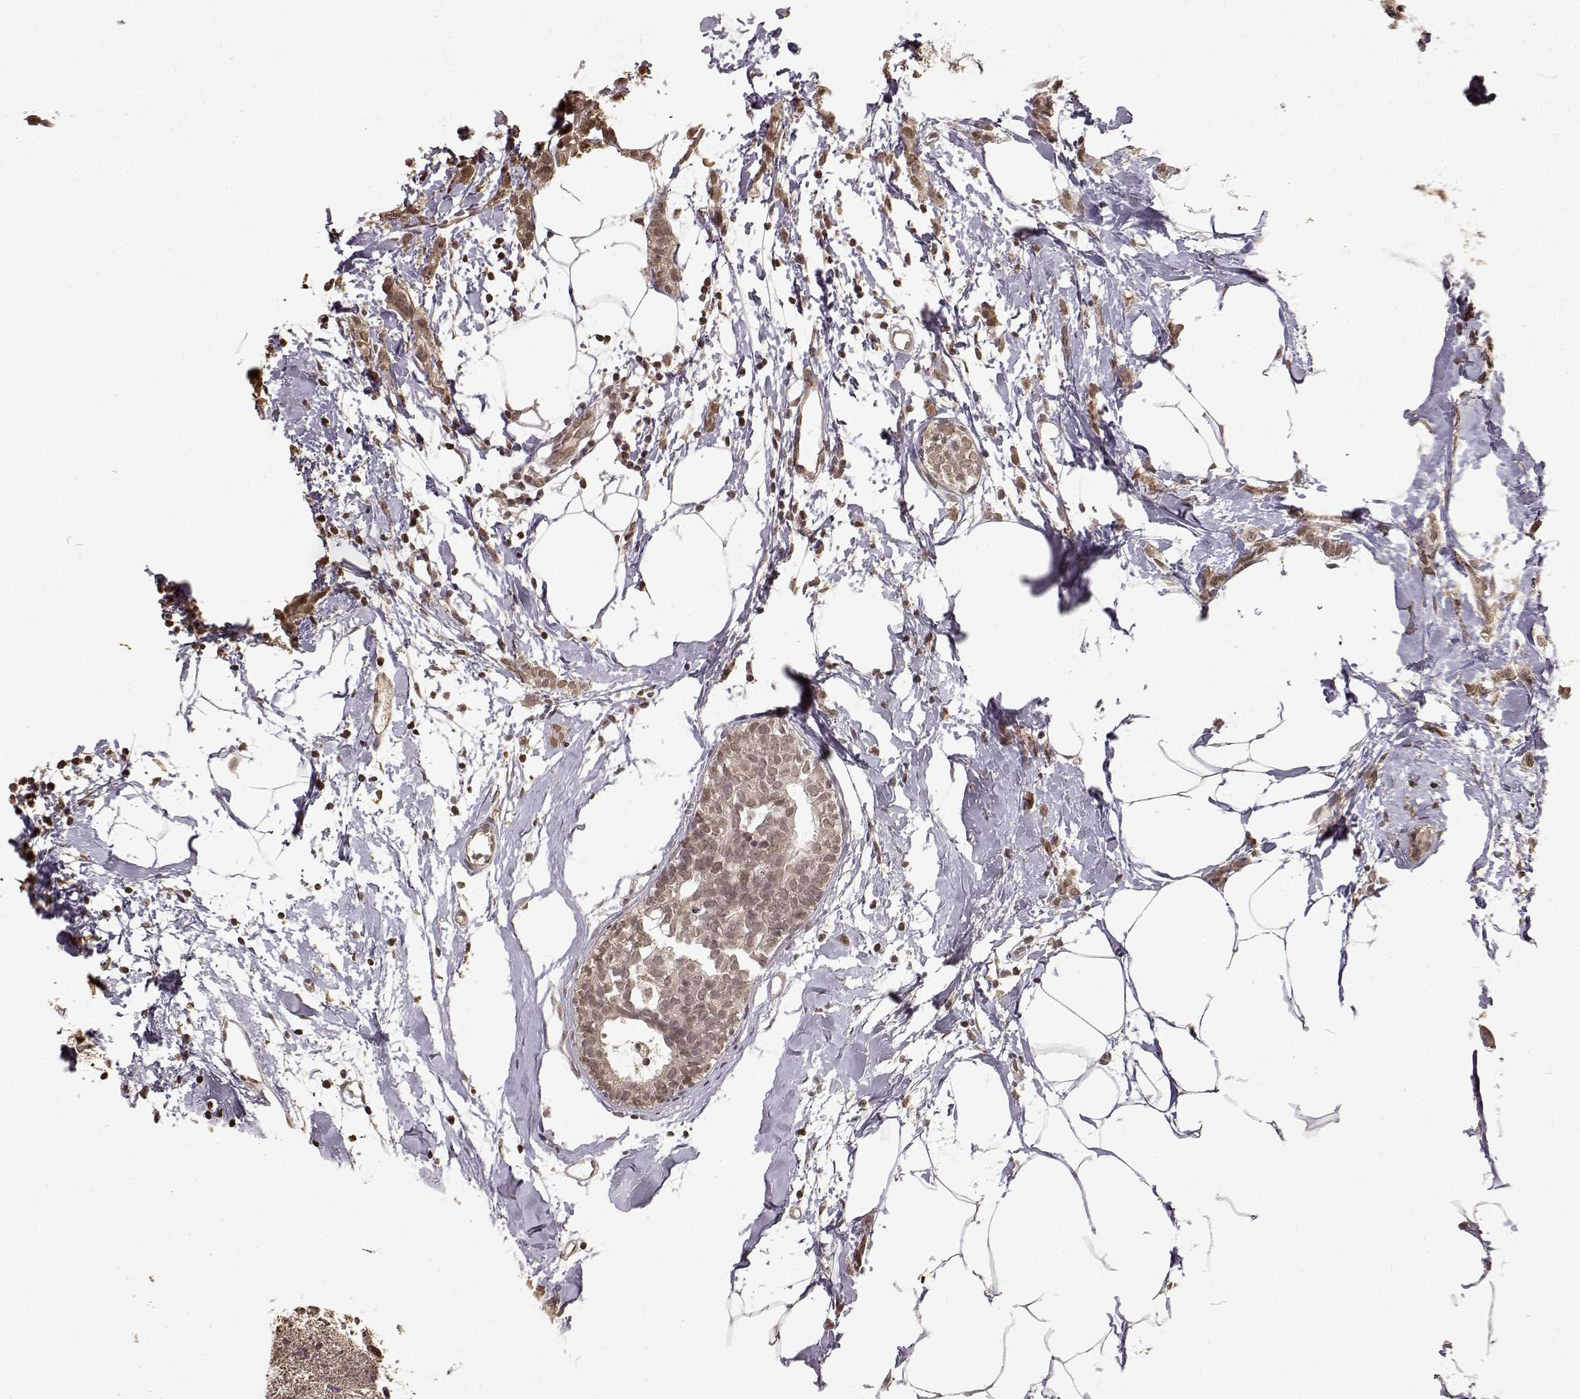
{"staining": {"intensity": "weak", "quantity": ">75%", "location": "nuclear"}, "tissue": "breast cancer", "cell_type": "Tumor cells", "image_type": "cancer", "snomed": [{"axis": "morphology", "description": "Duct carcinoma"}, {"axis": "topography", "description": "Breast"}], "caption": "Immunohistochemistry (IHC) photomicrograph of neoplastic tissue: human invasive ductal carcinoma (breast) stained using IHC shows low levels of weak protein expression localized specifically in the nuclear of tumor cells, appearing as a nuclear brown color.", "gene": "NTRK2", "patient": {"sex": "female", "age": 40}}